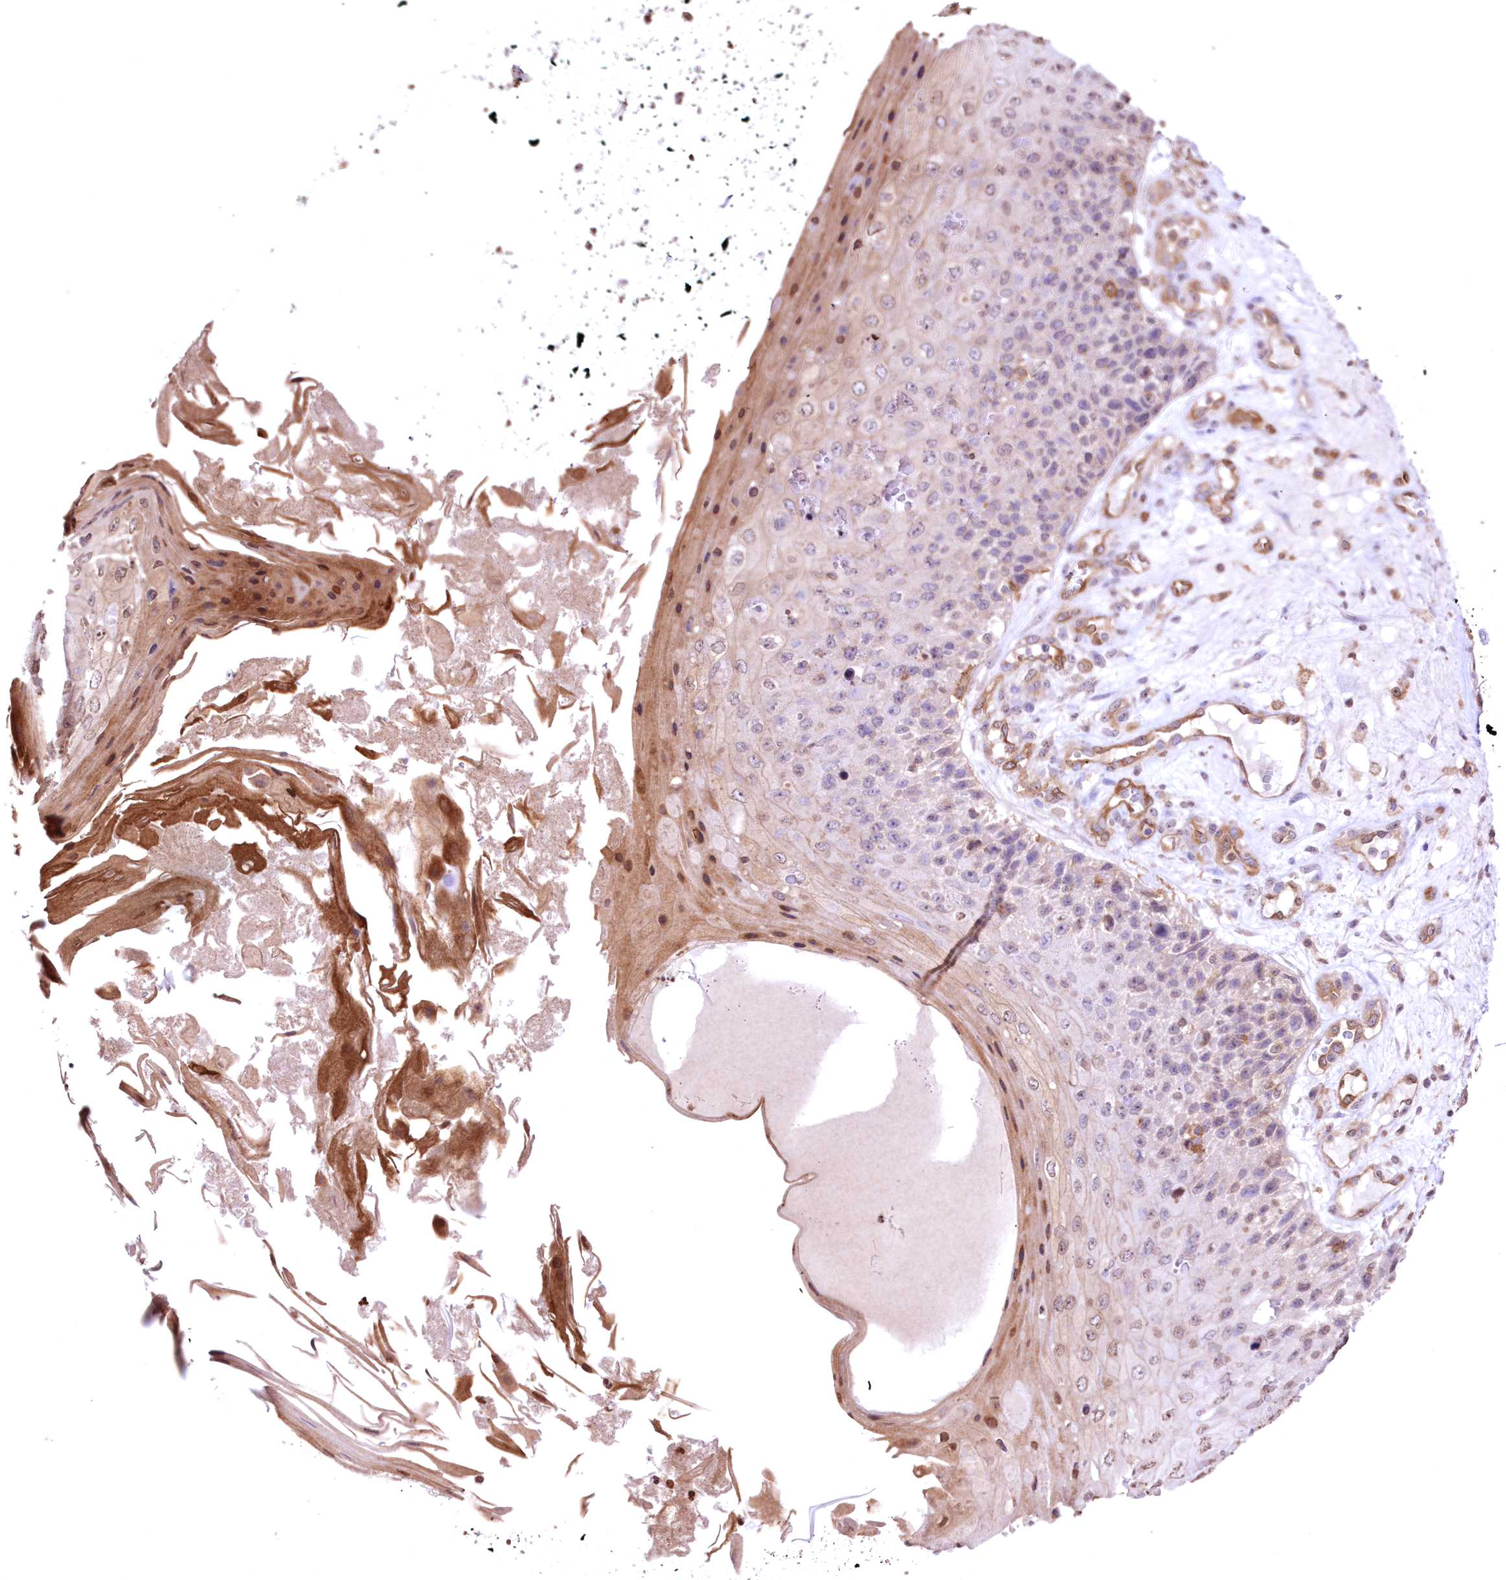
{"staining": {"intensity": "moderate", "quantity": "<25%", "location": "cytoplasmic/membranous,nuclear"}, "tissue": "skin cancer", "cell_type": "Tumor cells", "image_type": "cancer", "snomed": [{"axis": "morphology", "description": "Squamous cell carcinoma, NOS"}, {"axis": "topography", "description": "Skin"}], "caption": "About <25% of tumor cells in human skin cancer reveal moderate cytoplasmic/membranous and nuclear protein positivity as visualized by brown immunohistochemical staining.", "gene": "FCHO2", "patient": {"sex": "female", "age": 88}}